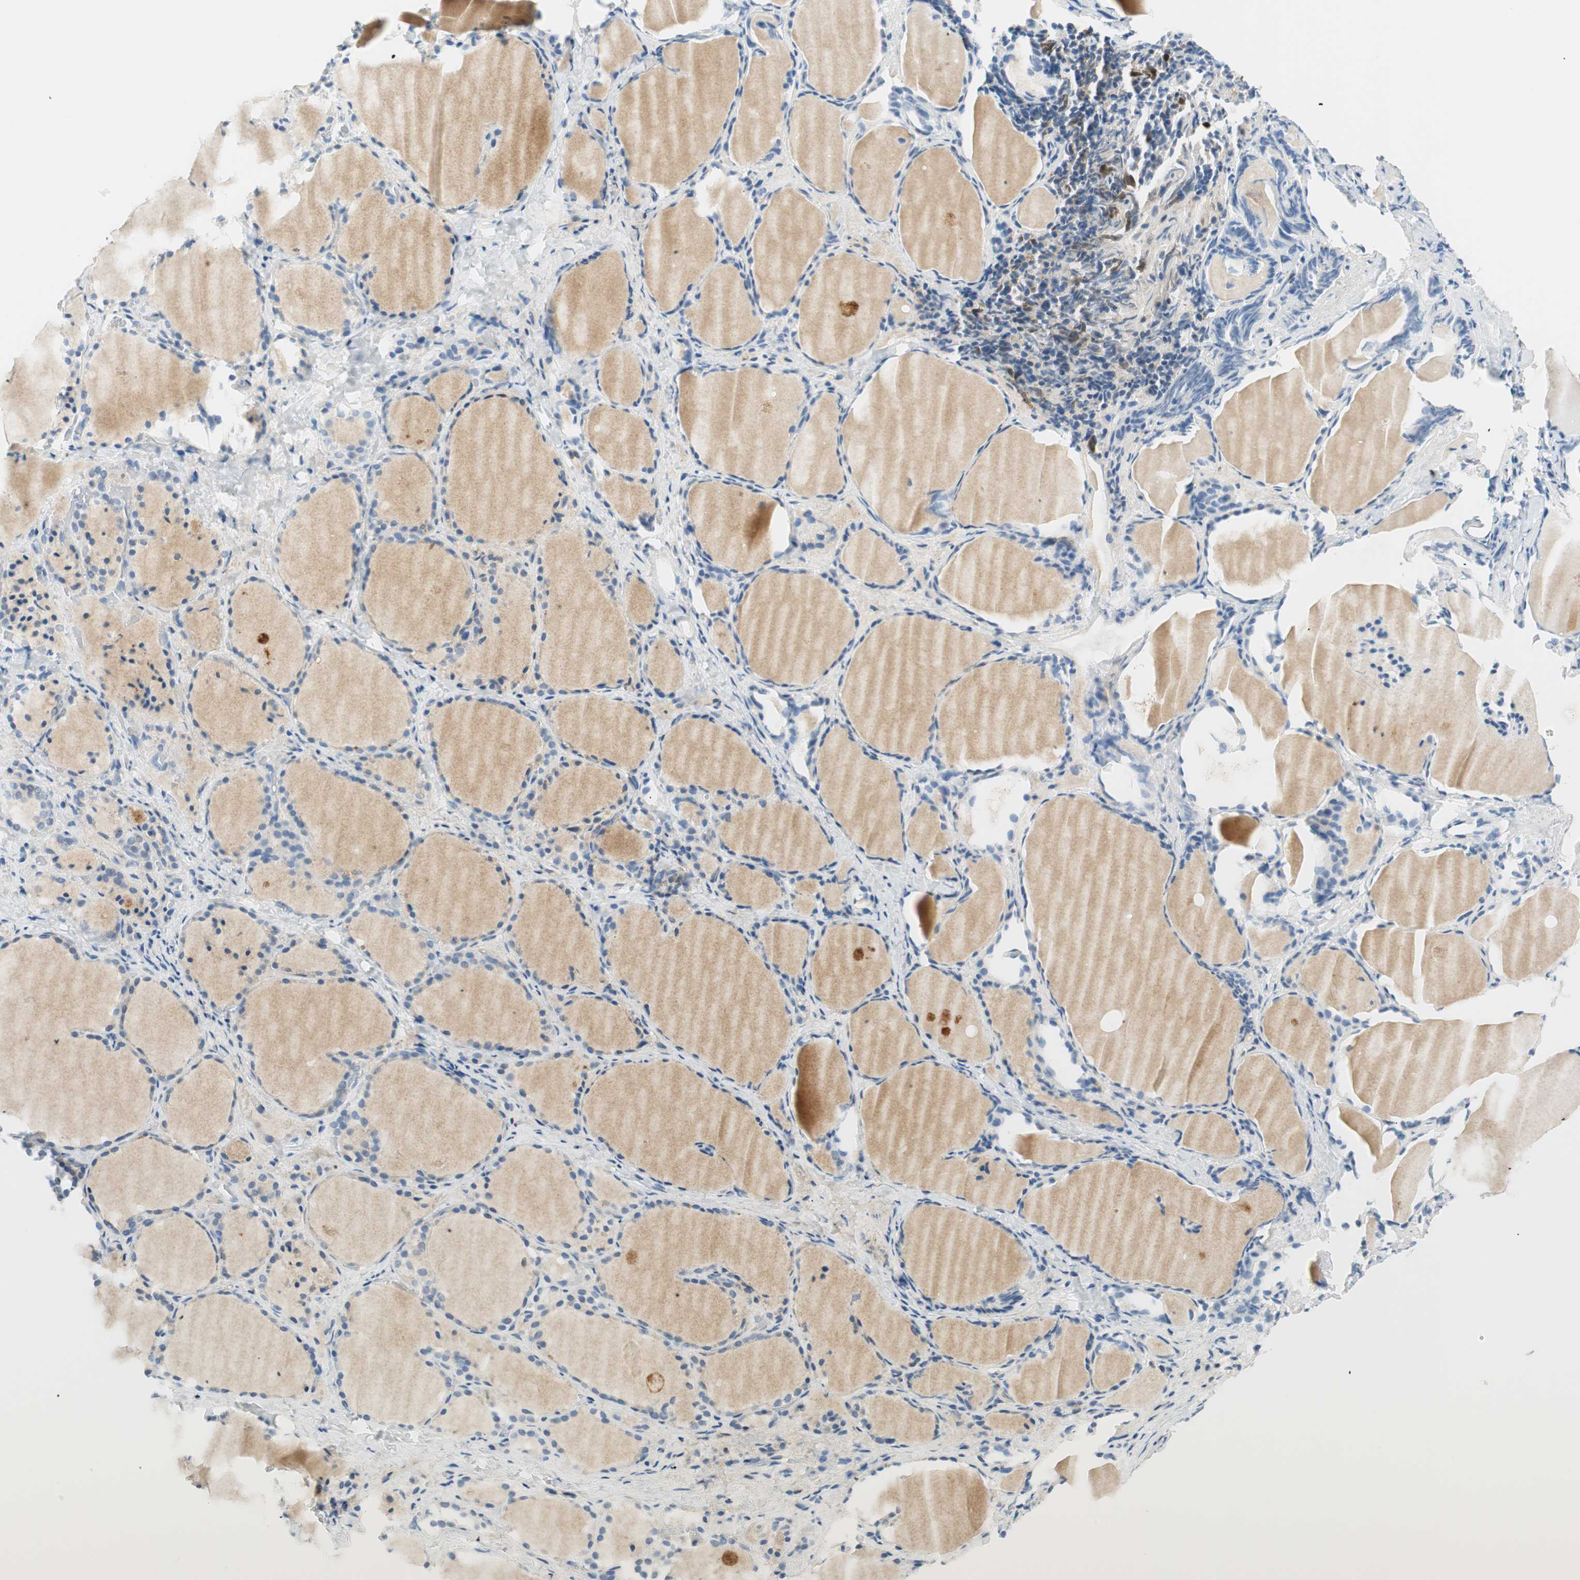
{"staining": {"intensity": "negative", "quantity": "none", "location": "none"}, "tissue": "thyroid gland", "cell_type": "Glandular cells", "image_type": "normal", "snomed": [{"axis": "morphology", "description": "Normal tissue, NOS"}, {"axis": "morphology", "description": "Papillary adenocarcinoma, NOS"}, {"axis": "topography", "description": "Thyroid gland"}], "caption": "Human thyroid gland stained for a protein using IHC shows no expression in glandular cells.", "gene": "PTTG1", "patient": {"sex": "female", "age": 30}}